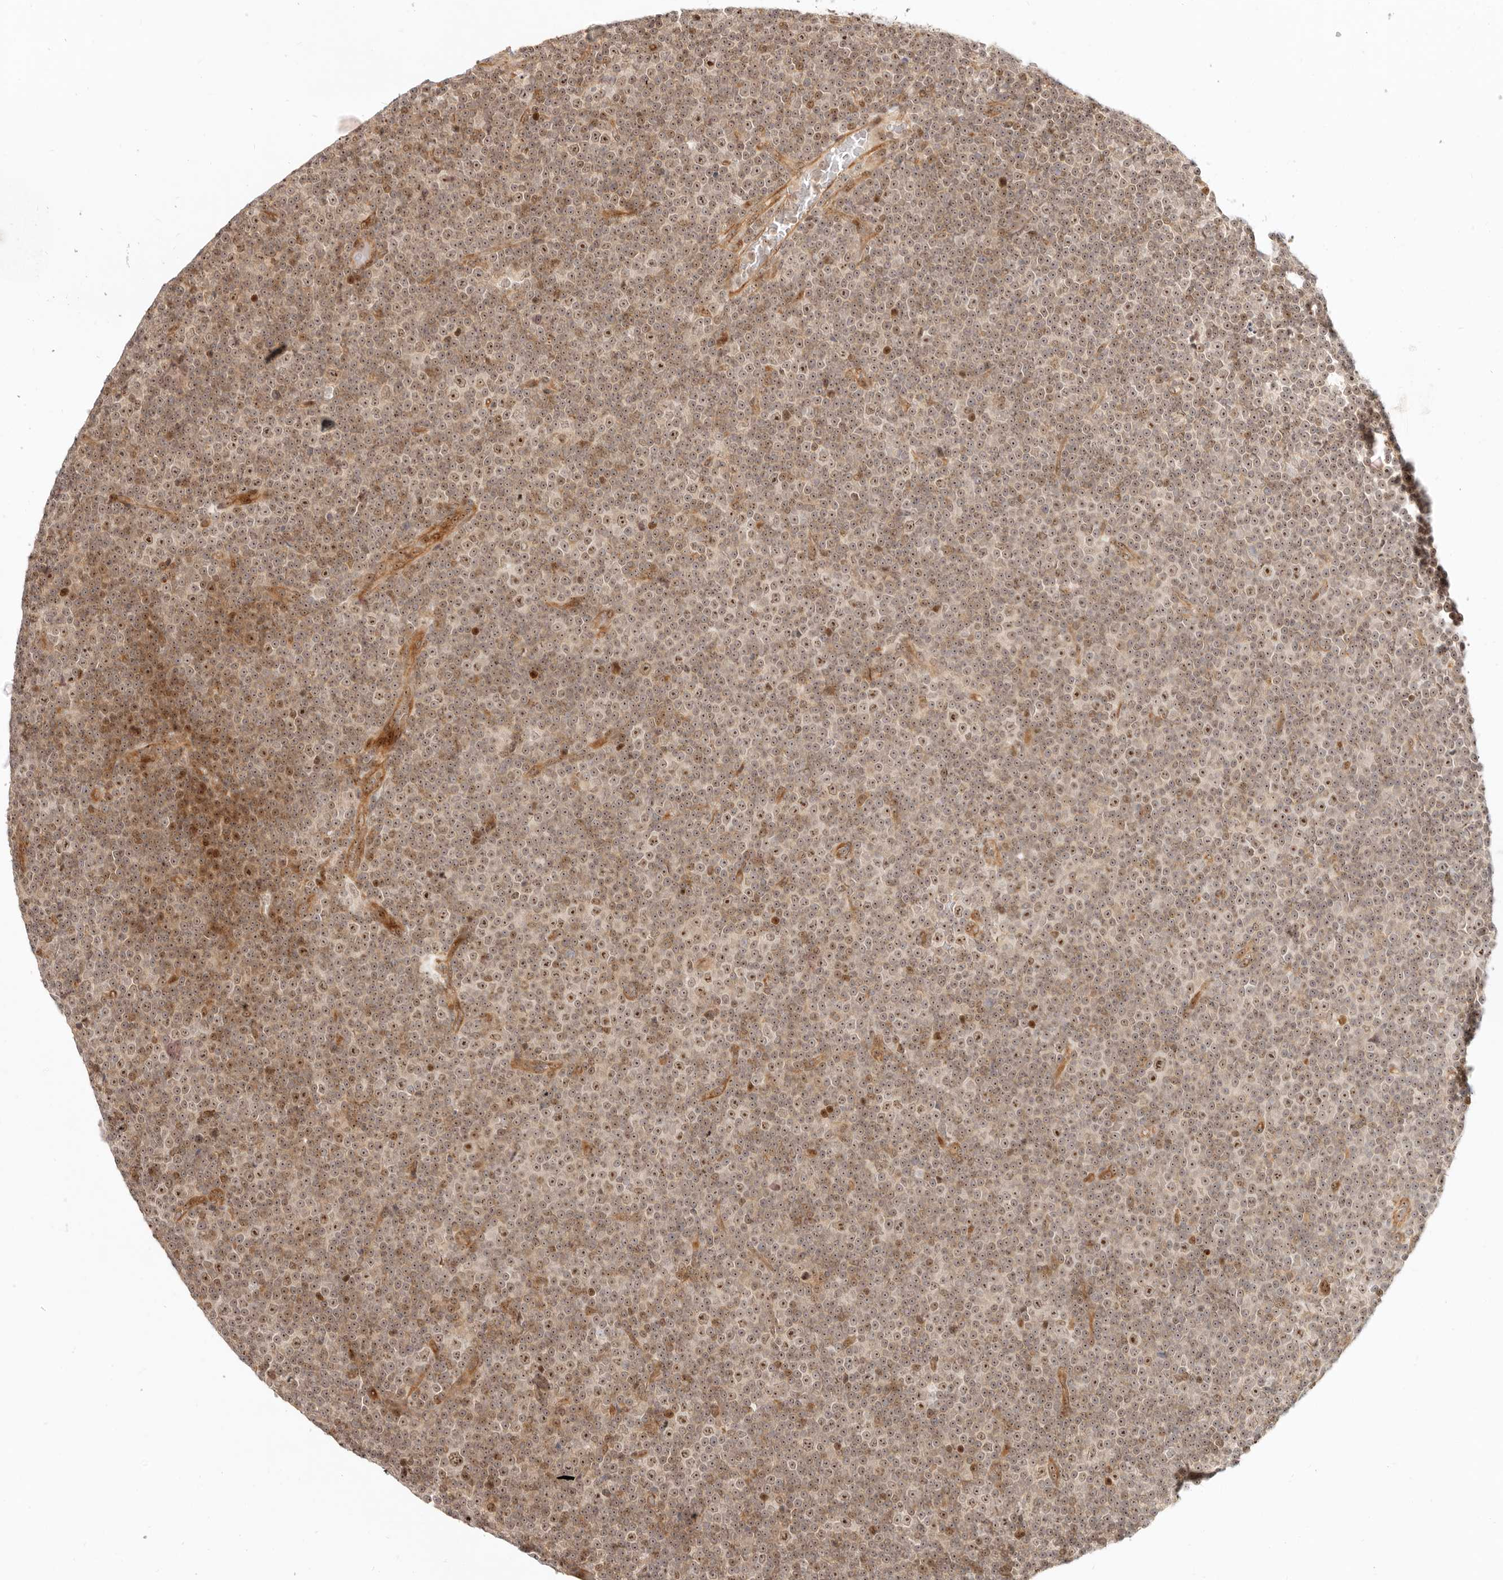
{"staining": {"intensity": "moderate", "quantity": ">75%", "location": "nuclear"}, "tissue": "lymphoma", "cell_type": "Tumor cells", "image_type": "cancer", "snomed": [{"axis": "morphology", "description": "Malignant lymphoma, non-Hodgkin's type, Low grade"}, {"axis": "topography", "description": "Lymph node"}], "caption": "Human malignant lymphoma, non-Hodgkin's type (low-grade) stained with a protein marker exhibits moderate staining in tumor cells.", "gene": "BAP1", "patient": {"sex": "female", "age": 67}}